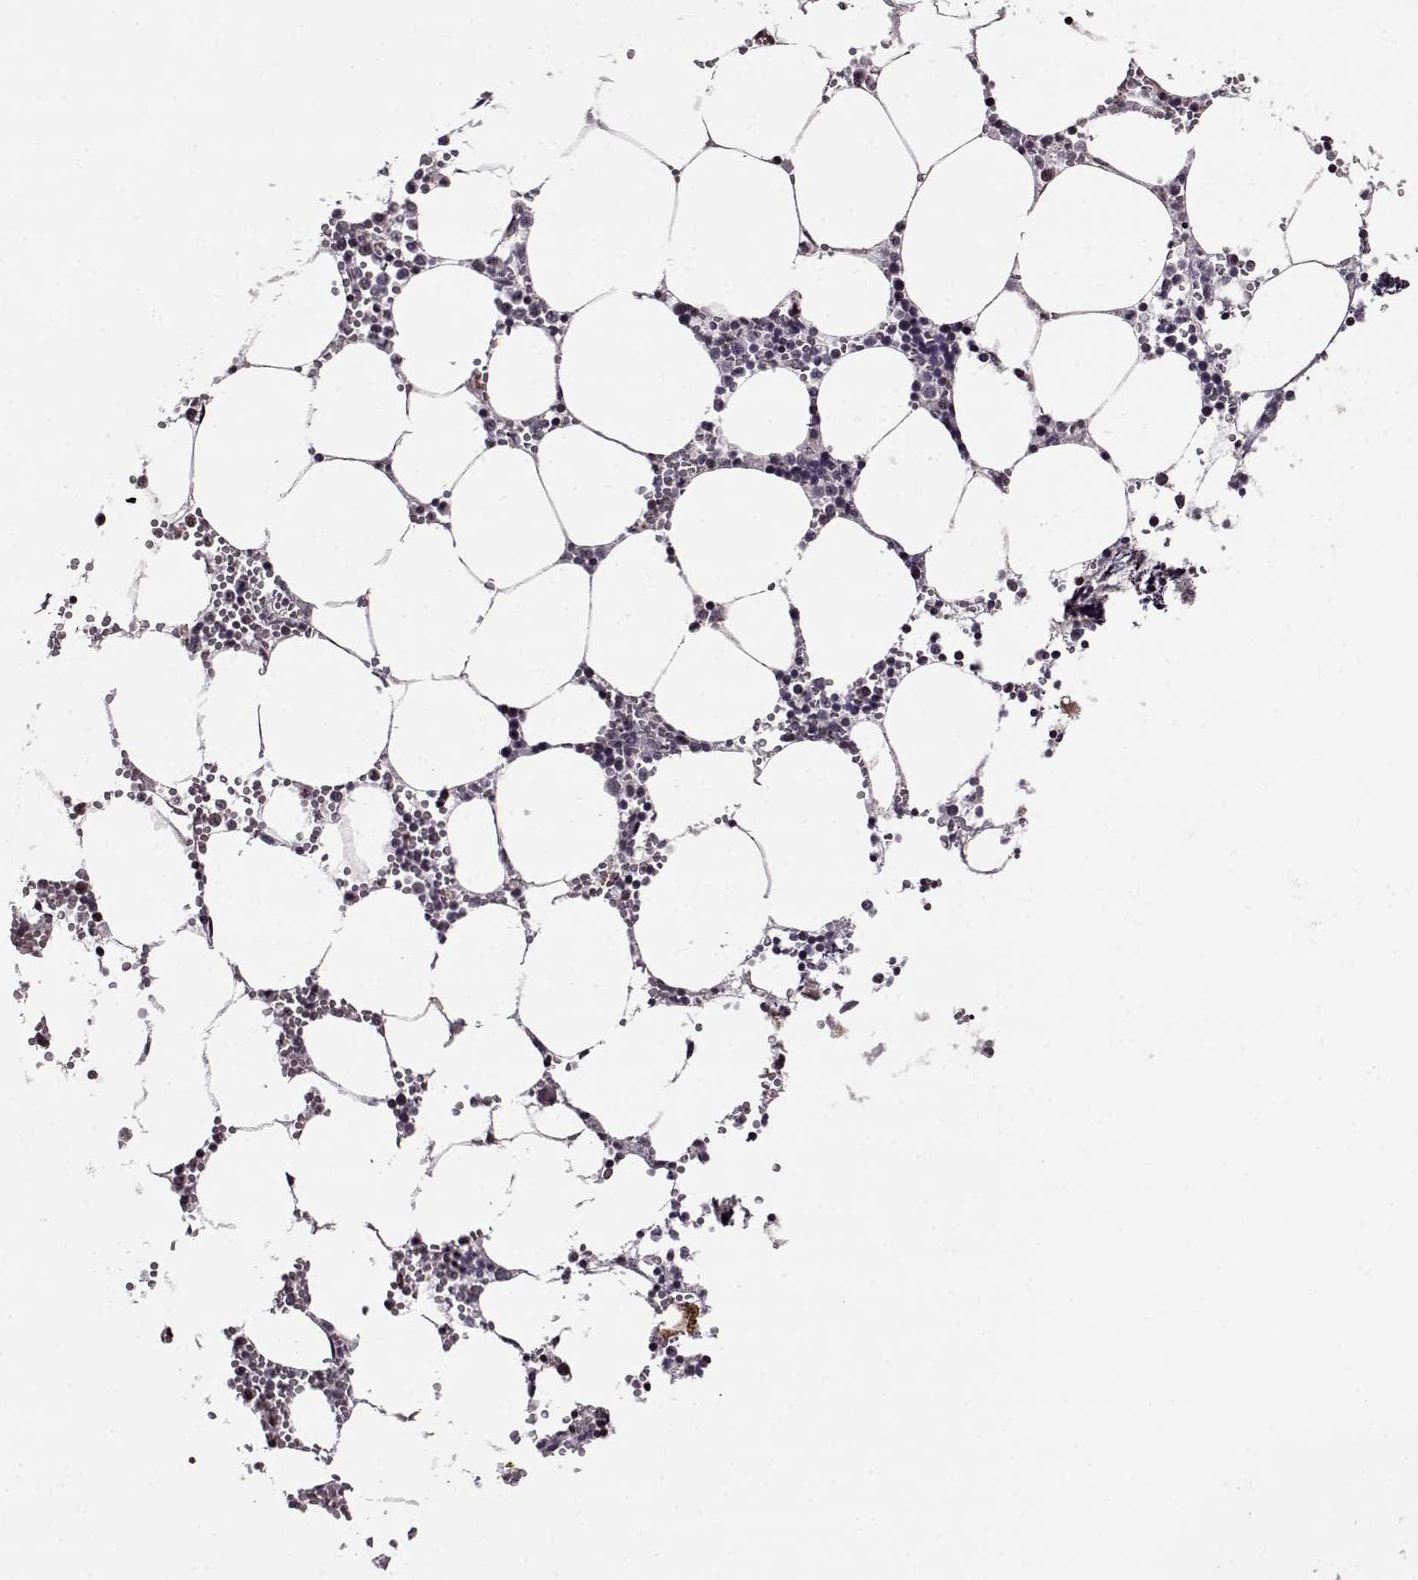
{"staining": {"intensity": "negative", "quantity": "none", "location": "none"}, "tissue": "bone marrow", "cell_type": "Hematopoietic cells", "image_type": "normal", "snomed": [{"axis": "morphology", "description": "Normal tissue, NOS"}, {"axis": "topography", "description": "Bone marrow"}], "caption": "This photomicrograph is of unremarkable bone marrow stained with immunohistochemistry to label a protein in brown with the nuclei are counter-stained blue. There is no positivity in hematopoietic cells.", "gene": "FSHB", "patient": {"sex": "male", "age": 54}}